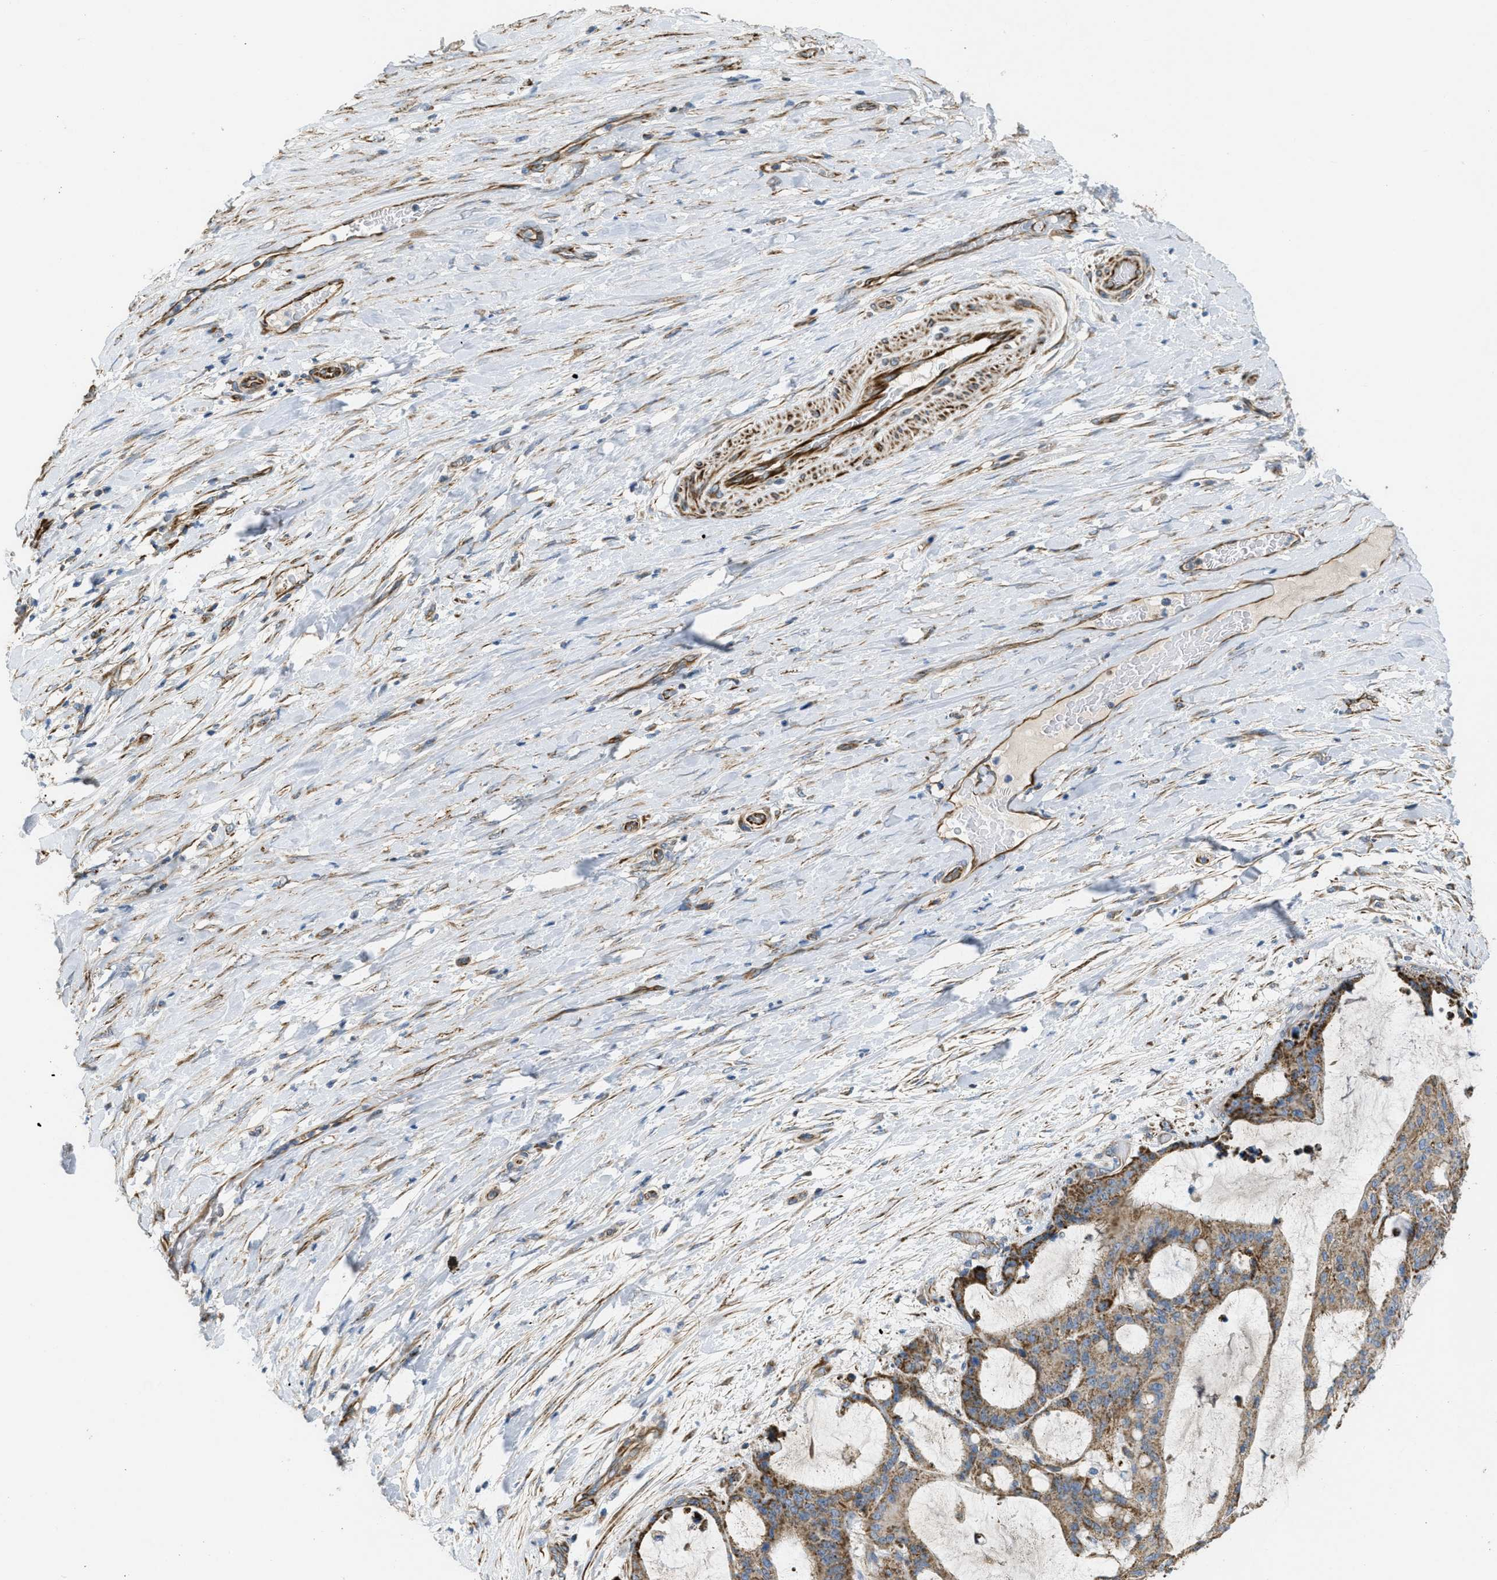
{"staining": {"intensity": "strong", "quantity": ">75%", "location": "cytoplasmic/membranous"}, "tissue": "liver cancer", "cell_type": "Tumor cells", "image_type": "cancer", "snomed": [{"axis": "morphology", "description": "Cholangiocarcinoma"}, {"axis": "topography", "description": "Liver"}], "caption": "Protein analysis of liver cancer (cholangiocarcinoma) tissue shows strong cytoplasmic/membranous staining in approximately >75% of tumor cells.", "gene": "BTN3A1", "patient": {"sex": "female", "age": 73}}